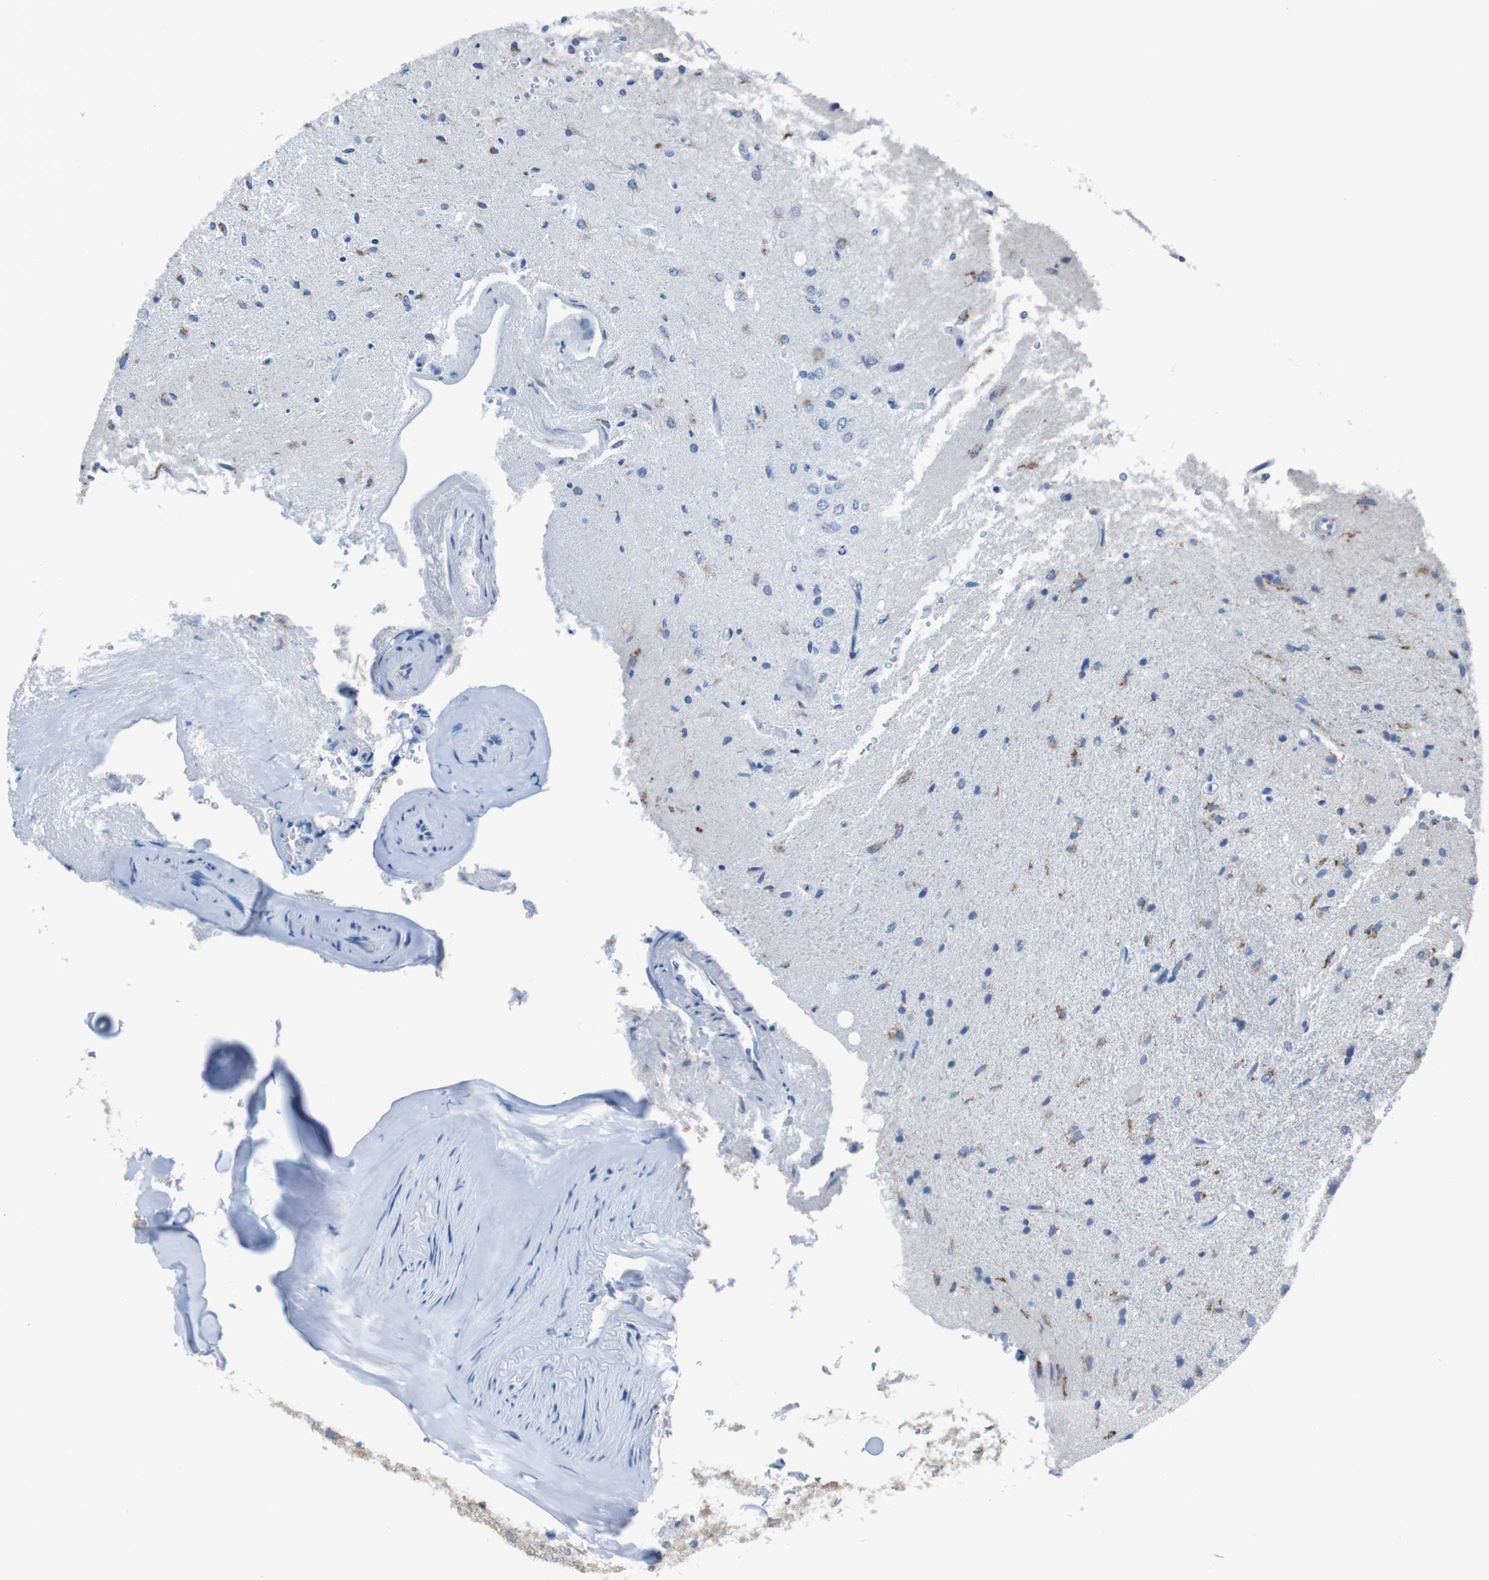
{"staining": {"intensity": "moderate", "quantity": "<25%", "location": "cytoplasmic/membranous"}, "tissue": "glioma", "cell_type": "Tumor cells", "image_type": "cancer", "snomed": [{"axis": "morphology", "description": "Glioma, malignant, Low grade"}, {"axis": "topography", "description": "Brain"}], "caption": "About <25% of tumor cells in human malignant glioma (low-grade) show moderate cytoplasmic/membranous protein expression as visualized by brown immunohistochemical staining.", "gene": "MINAR1", "patient": {"sex": "male", "age": 77}}